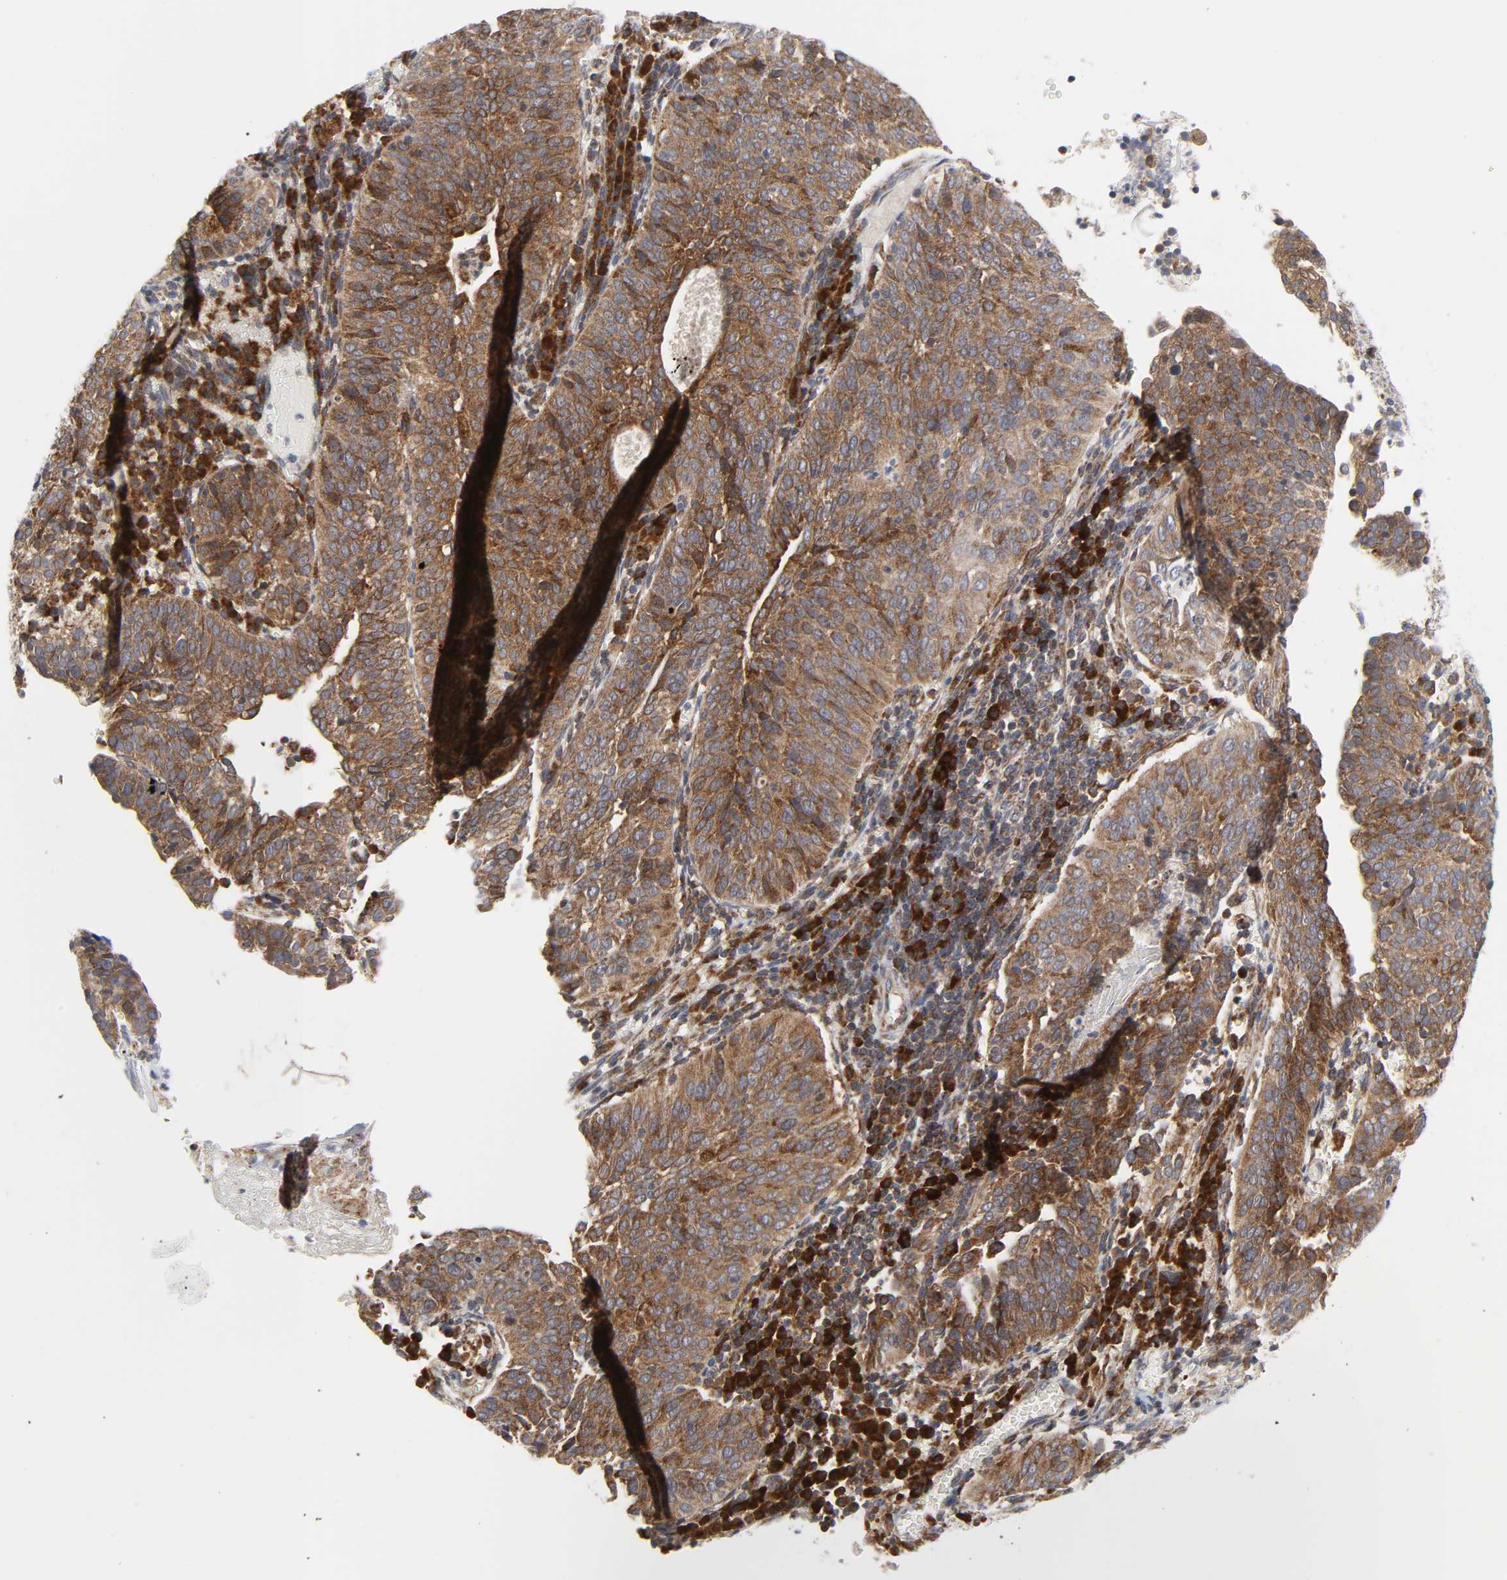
{"staining": {"intensity": "moderate", "quantity": ">75%", "location": "cytoplasmic/membranous"}, "tissue": "cervical cancer", "cell_type": "Tumor cells", "image_type": "cancer", "snomed": [{"axis": "morphology", "description": "Squamous cell carcinoma, NOS"}, {"axis": "topography", "description": "Cervix"}], "caption": "Cervical squamous cell carcinoma was stained to show a protein in brown. There is medium levels of moderate cytoplasmic/membranous expression in about >75% of tumor cells.", "gene": "BAX", "patient": {"sex": "female", "age": 39}}